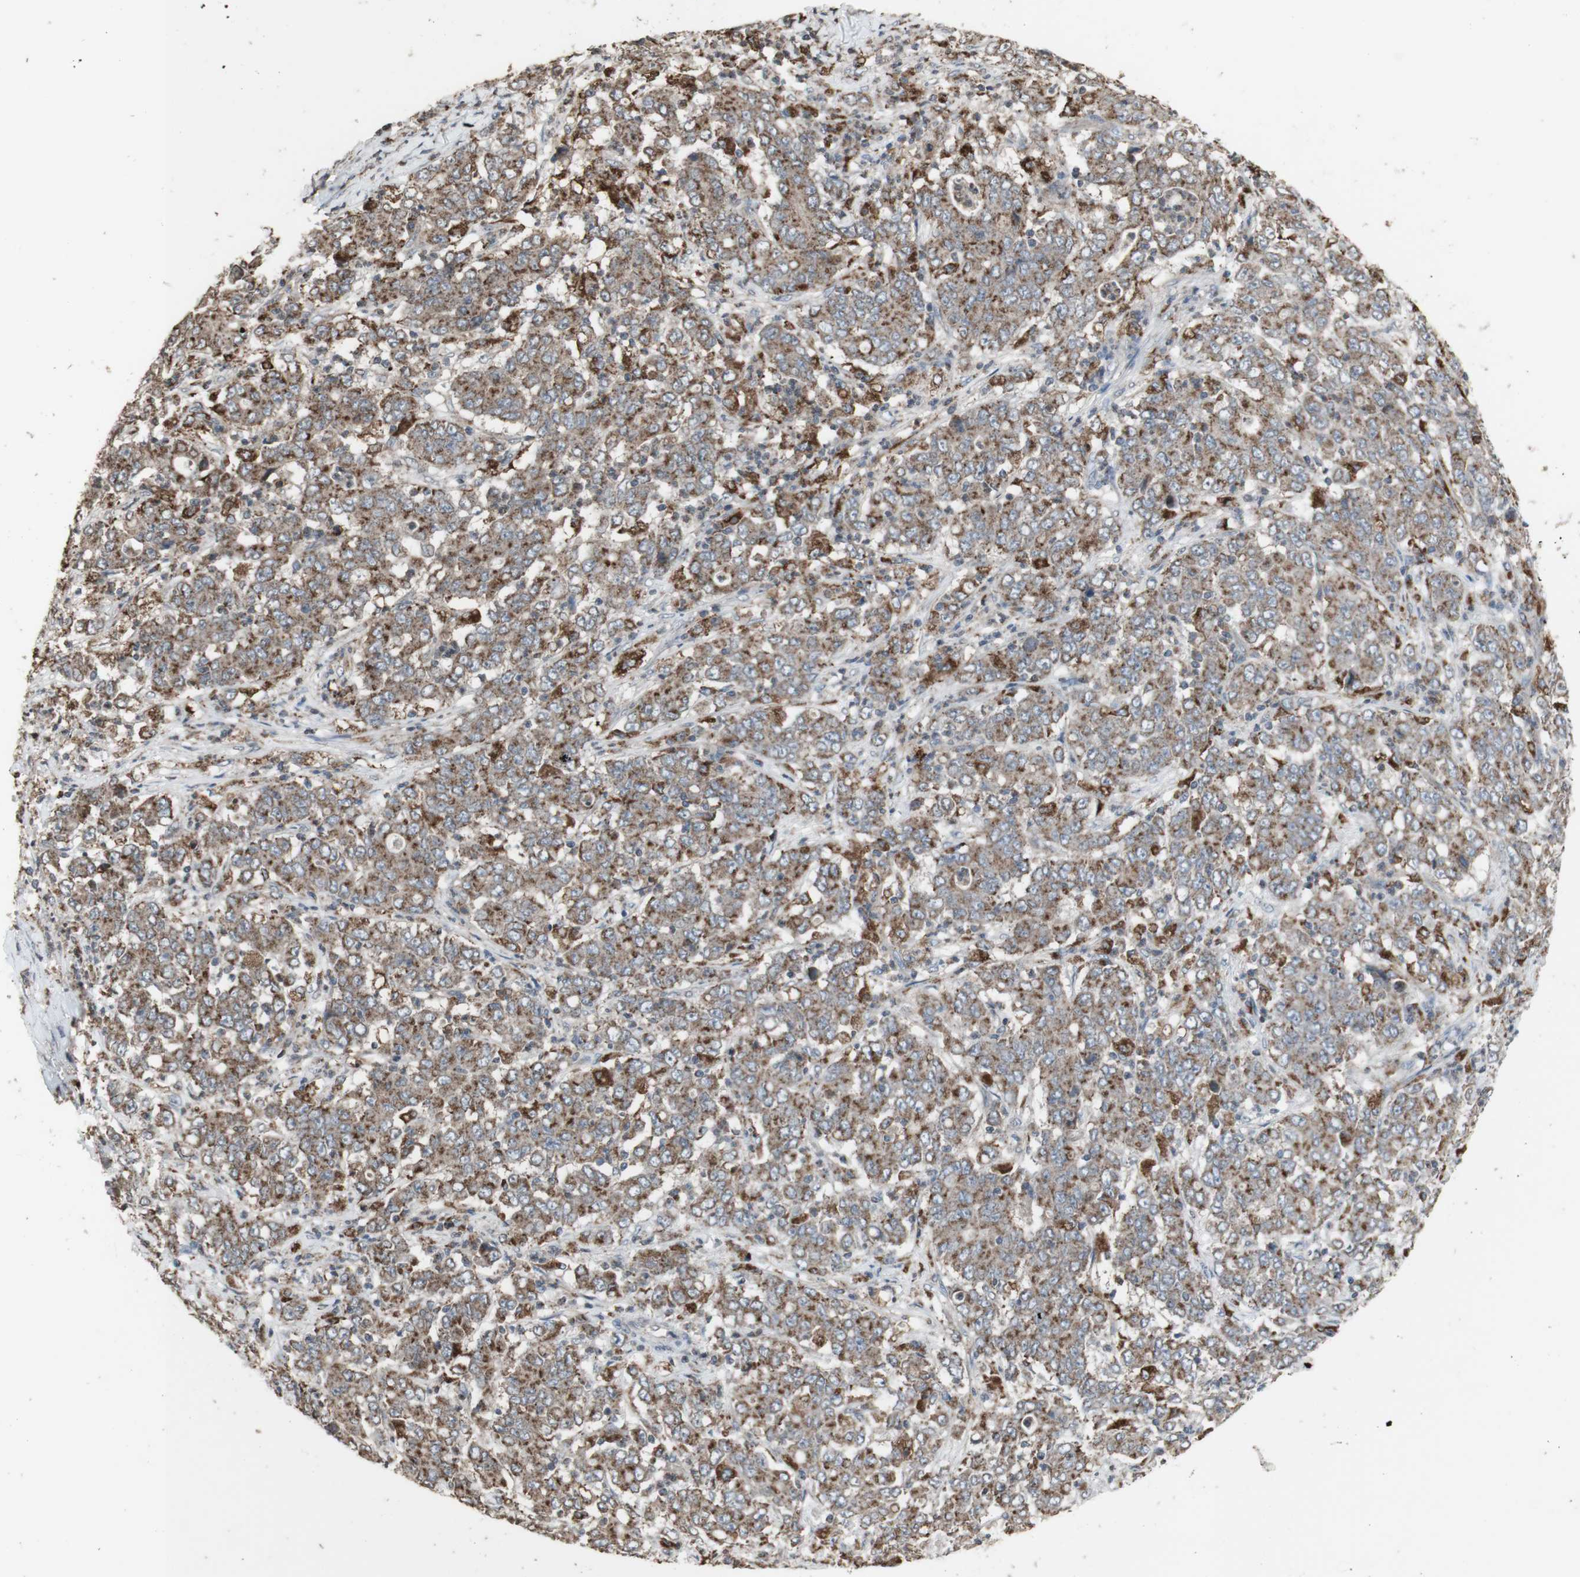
{"staining": {"intensity": "moderate", "quantity": "25%-75%", "location": "cytoplasmic/membranous"}, "tissue": "stomach cancer", "cell_type": "Tumor cells", "image_type": "cancer", "snomed": [{"axis": "morphology", "description": "Adenocarcinoma, NOS"}, {"axis": "topography", "description": "Stomach, lower"}], "caption": "Protein analysis of stomach cancer tissue displays moderate cytoplasmic/membranous positivity in about 25%-75% of tumor cells. Nuclei are stained in blue.", "gene": "ATP6V1E1", "patient": {"sex": "female", "age": 71}}